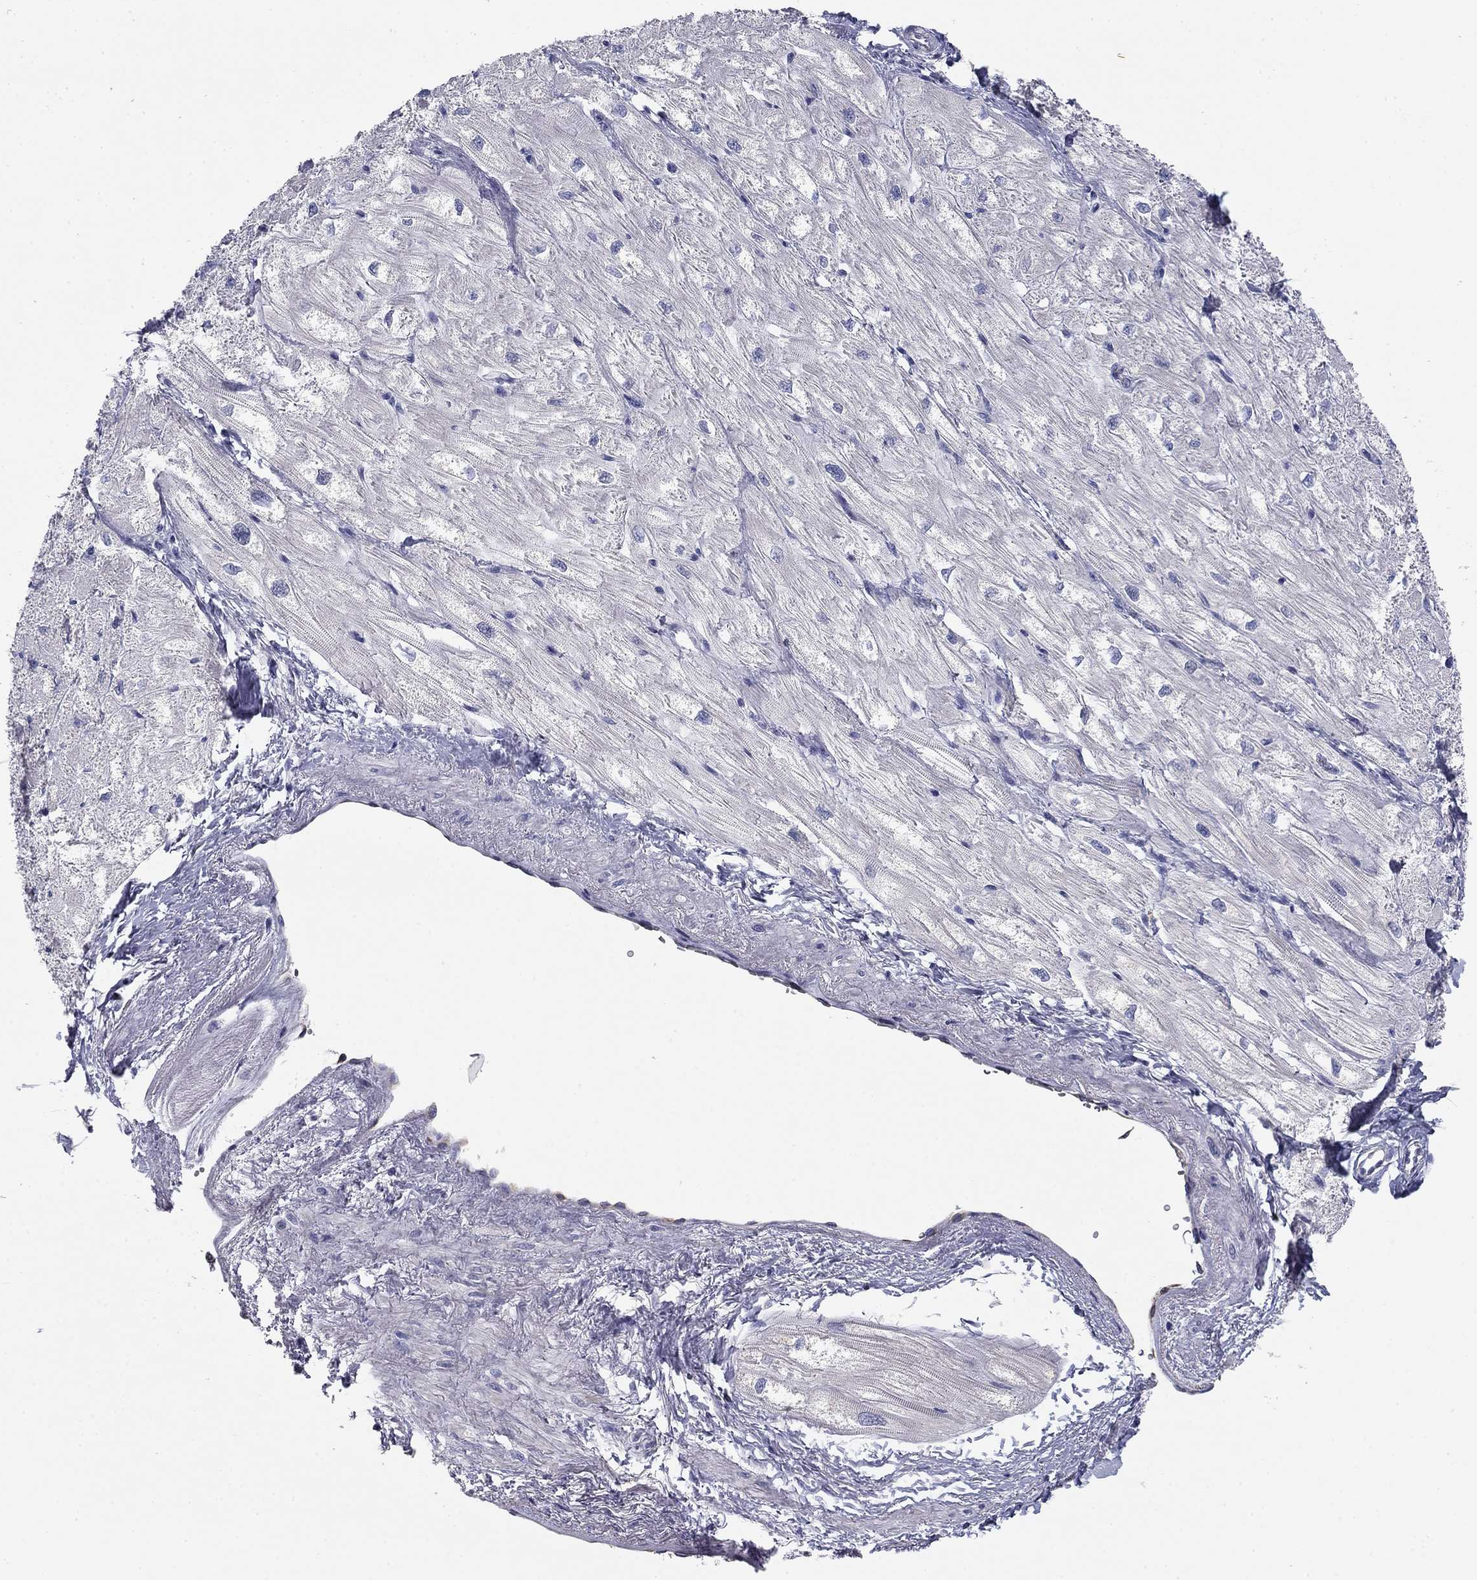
{"staining": {"intensity": "negative", "quantity": "none", "location": "none"}, "tissue": "heart muscle", "cell_type": "Cardiomyocytes", "image_type": "normal", "snomed": [{"axis": "morphology", "description": "Normal tissue, NOS"}, {"axis": "topography", "description": "Heart"}], "caption": "A histopathology image of human heart muscle is negative for staining in cardiomyocytes.", "gene": "SEPTIN3", "patient": {"sex": "male", "age": 57}}